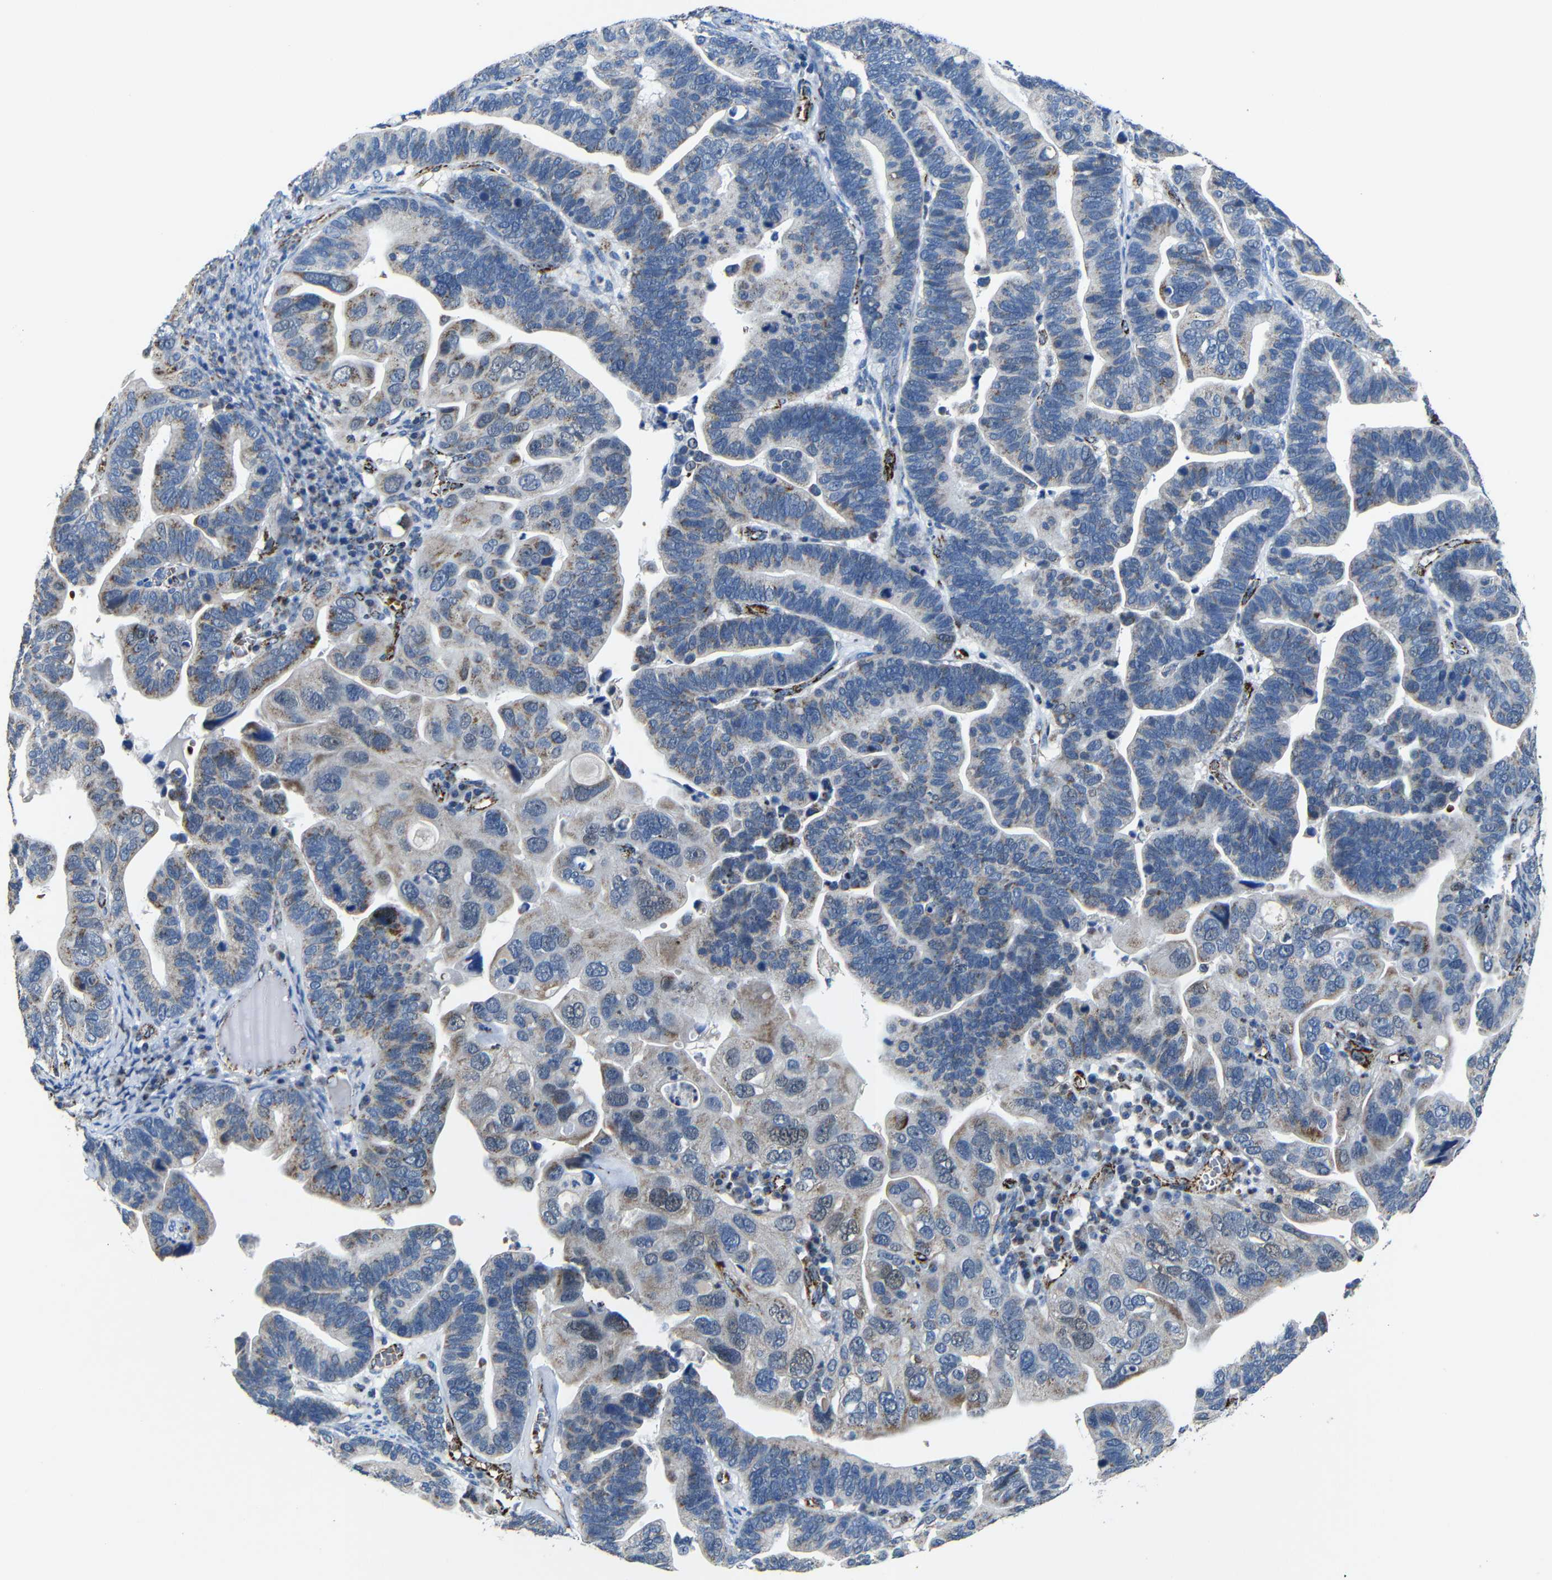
{"staining": {"intensity": "moderate", "quantity": "<25%", "location": "cytoplasmic/membranous"}, "tissue": "ovarian cancer", "cell_type": "Tumor cells", "image_type": "cancer", "snomed": [{"axis": "morphology", "description": "Cystadenocarcinoma, serous, NOS"}, {"axis": "topography", "description": "Ovary"}], "caption": "A low amount of moderate cytoplasmic/membranous expression is seen in approximately <25% of tumor cells in ovarian serous cystadenocarcinoma tissue. (DAB (3,3'-diaminobenzidine) IHC, brown staining for protein, blue staining for nuclei).", "gene": "CA5B", "patient": {"sex": "female", "age": 56}}